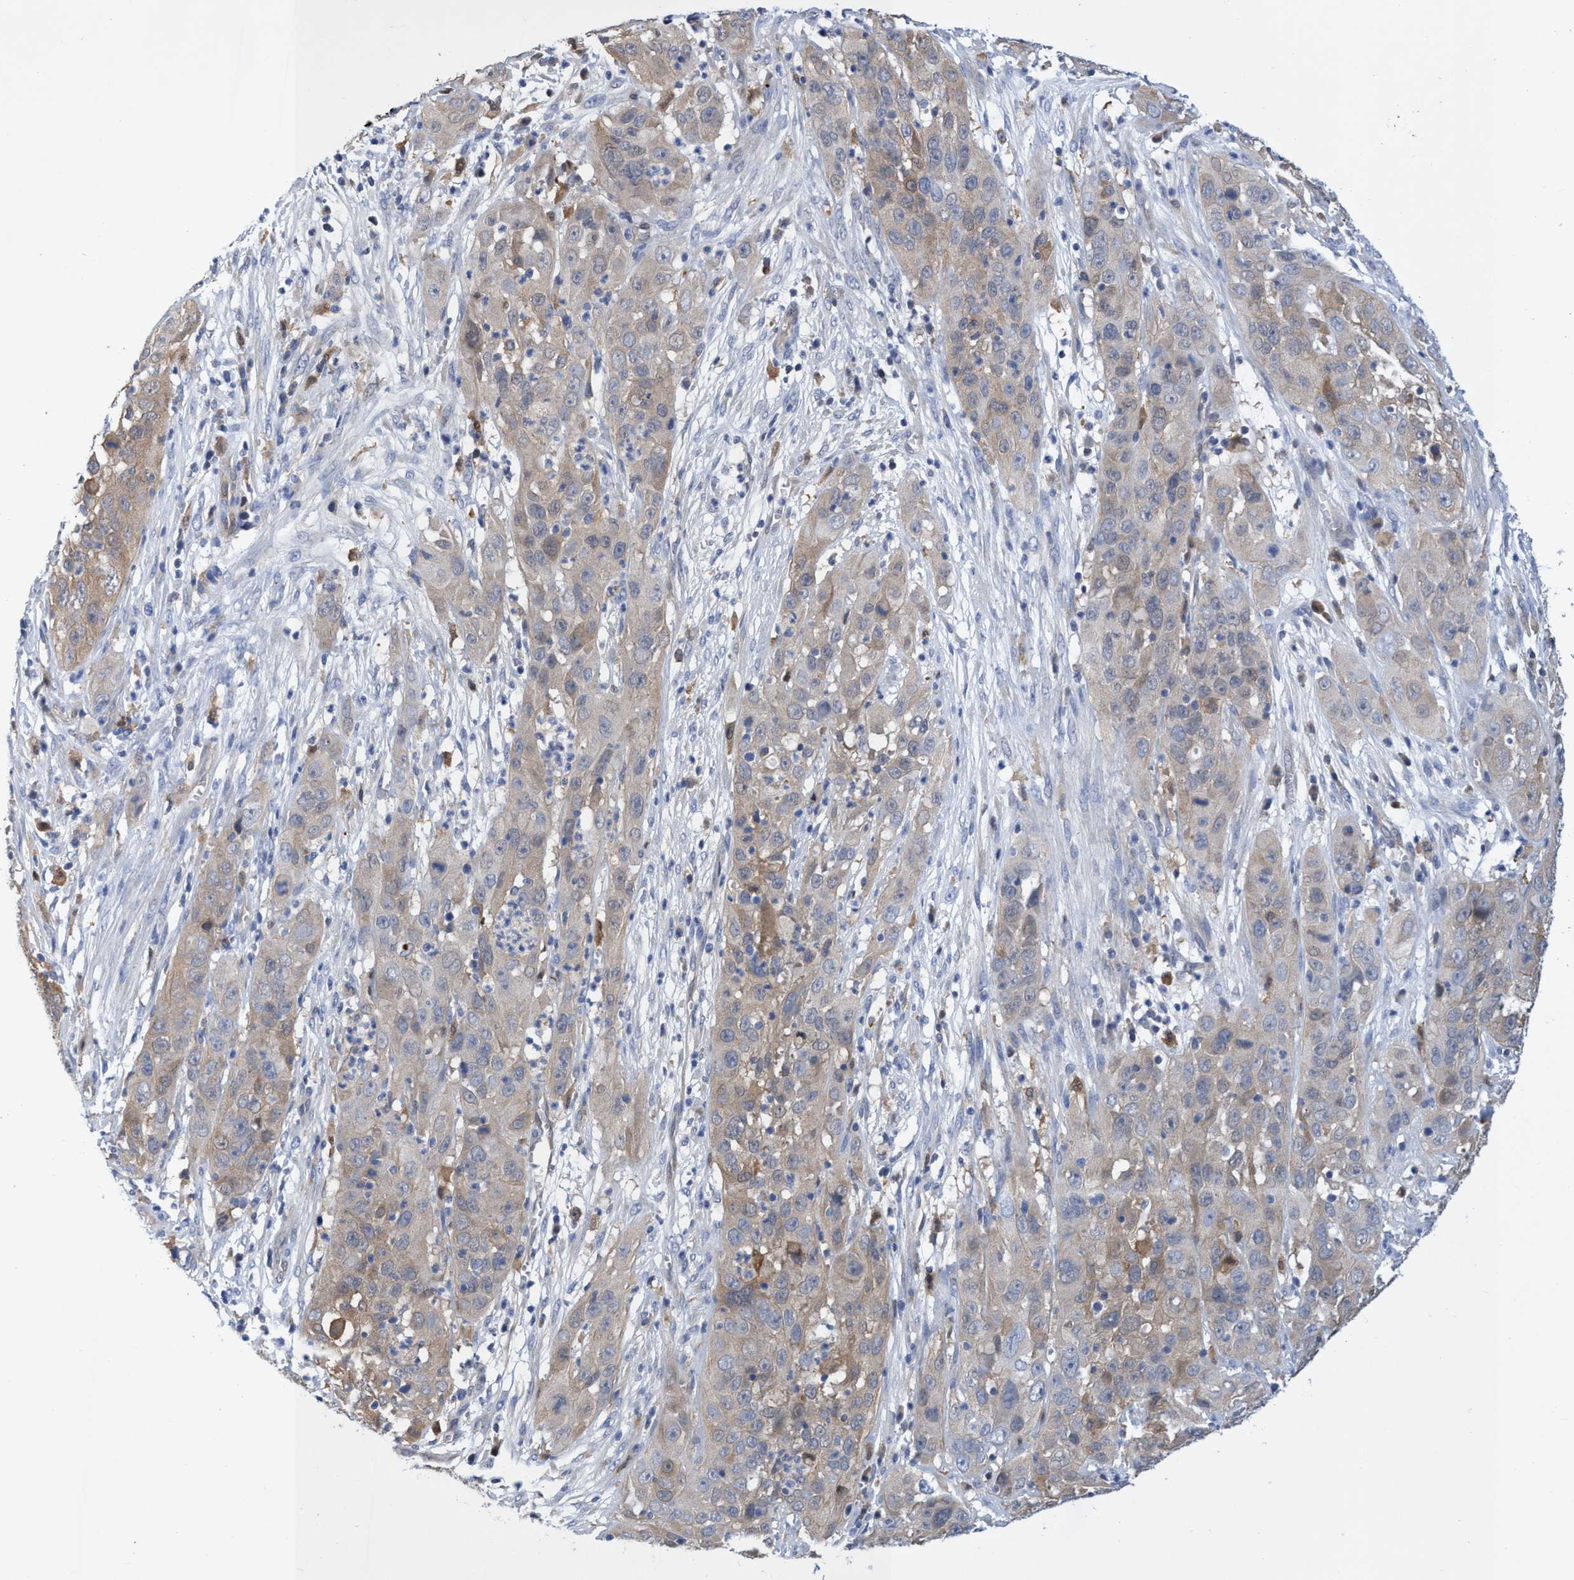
{"staining": {"intensity": "weak", "quantity": "25%-75%", "location": "cytoplasmic/membranous"}, "tissue": "cervical cancer", "cell_type": "Tumor cells", "image_type": "cancer", "snomed": [{"axis": "morphology", "description": "Squamous cell carcinoma, NOS"}, {"axis": "topography", "description": "Cervix"}], "caption": "Squamous cell carcinoma (cervical) stained for a protein exhibits weak cytoplasmic/membranous positivity in tumor cells.", "gene": "PNPO", "patient": {"sex": "female", "age": 32}}